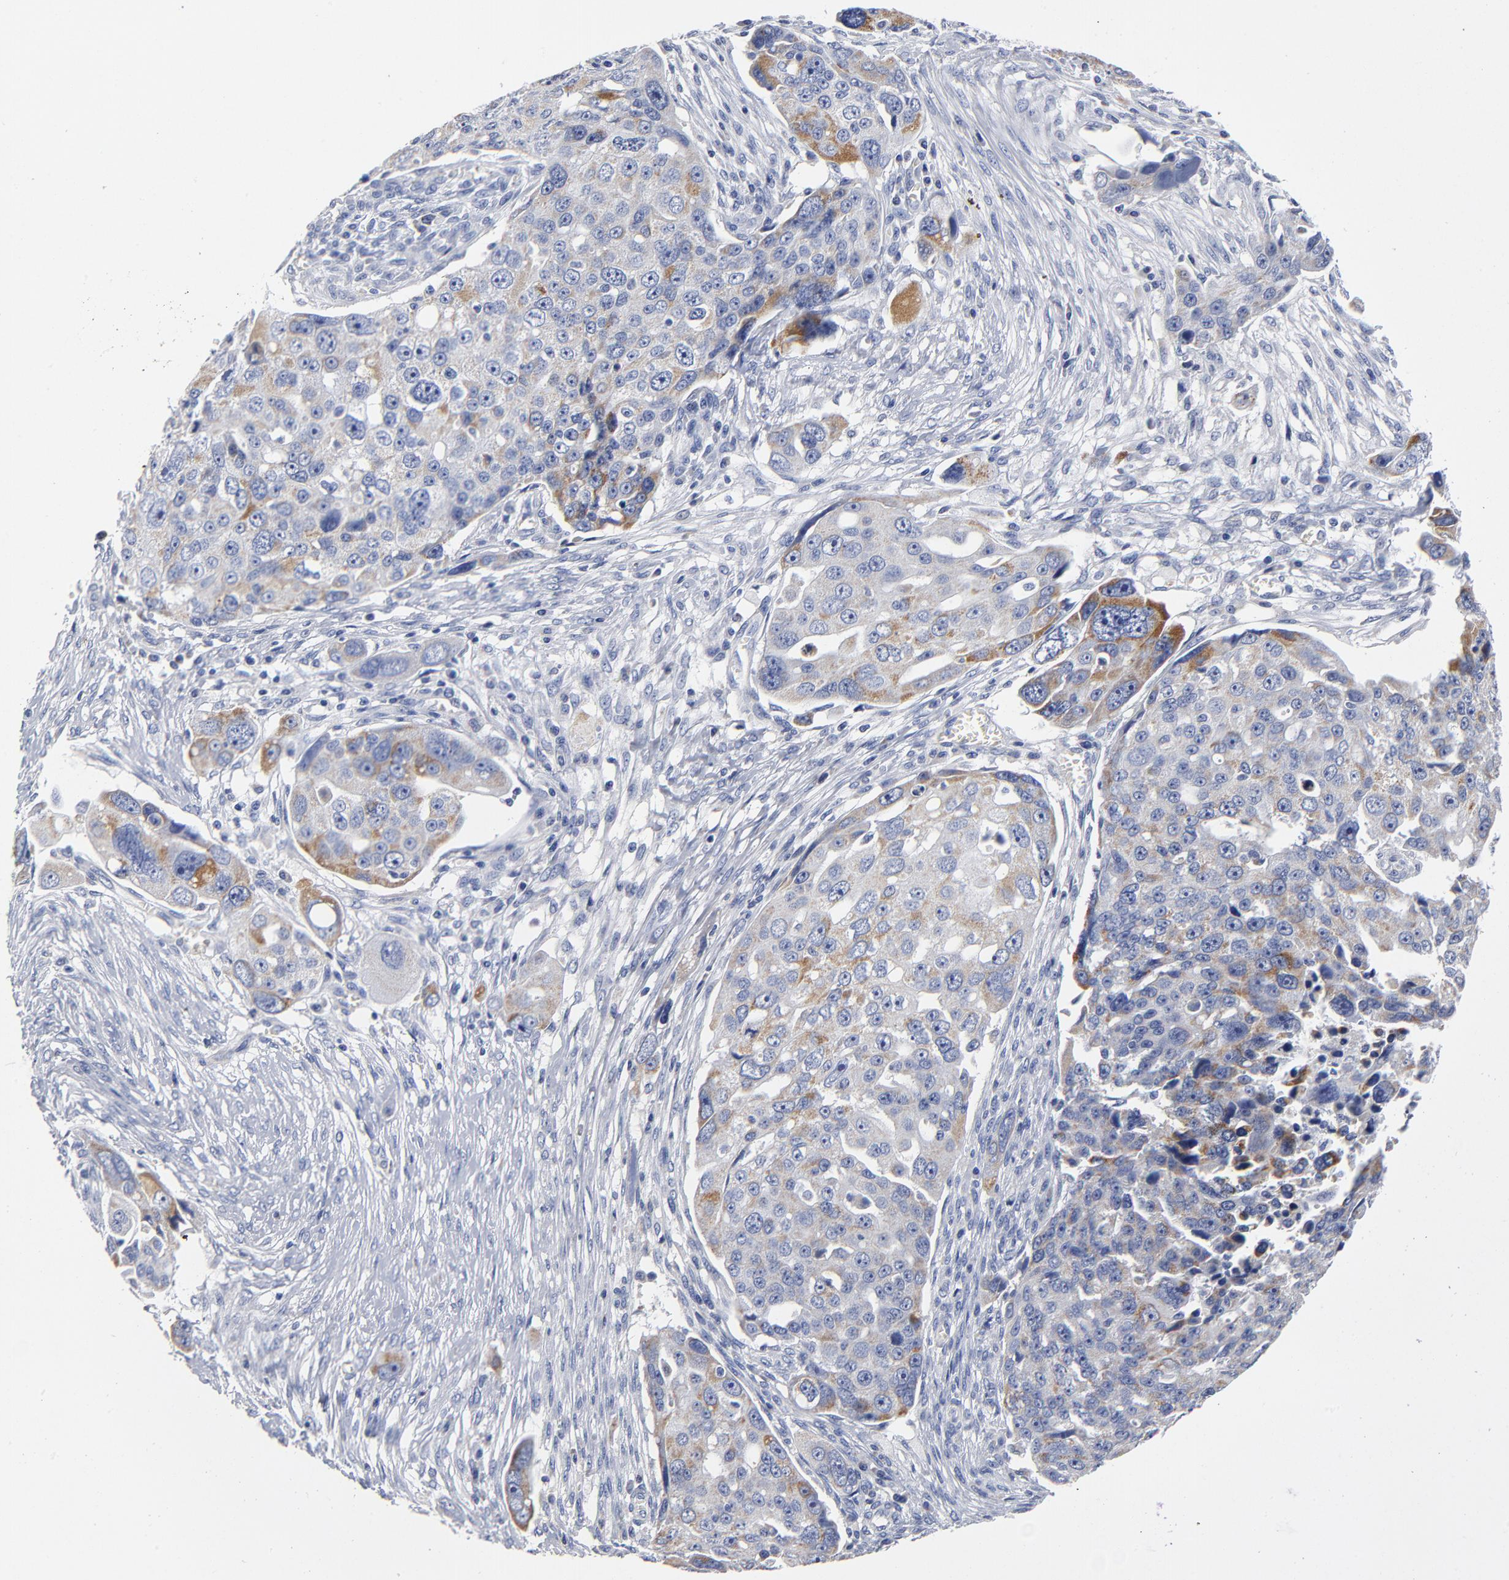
{"staining": {"intensity": "moderate", "quantity": "25%-75%", "location": "cytoplasmic/membranous"}, "tissue": "ovarian cancer", "cell_type": "Tumor cells", "image_type": "cancer", "snomed": [{"axis": "morphology", "description": "Carcinoma, endometroid"}, {"axis": "topography", "description": "Ovary"}], "caption": "Human ovarian cancer (endometroid carcinoma) stained for a protein (brown) demonstrates moderate cytoplasmic/membranous positive expression in about 25%-75% of tumor cells.", "gene": "PTP4A1", "patient": {"sex": "female", "age": 75}}